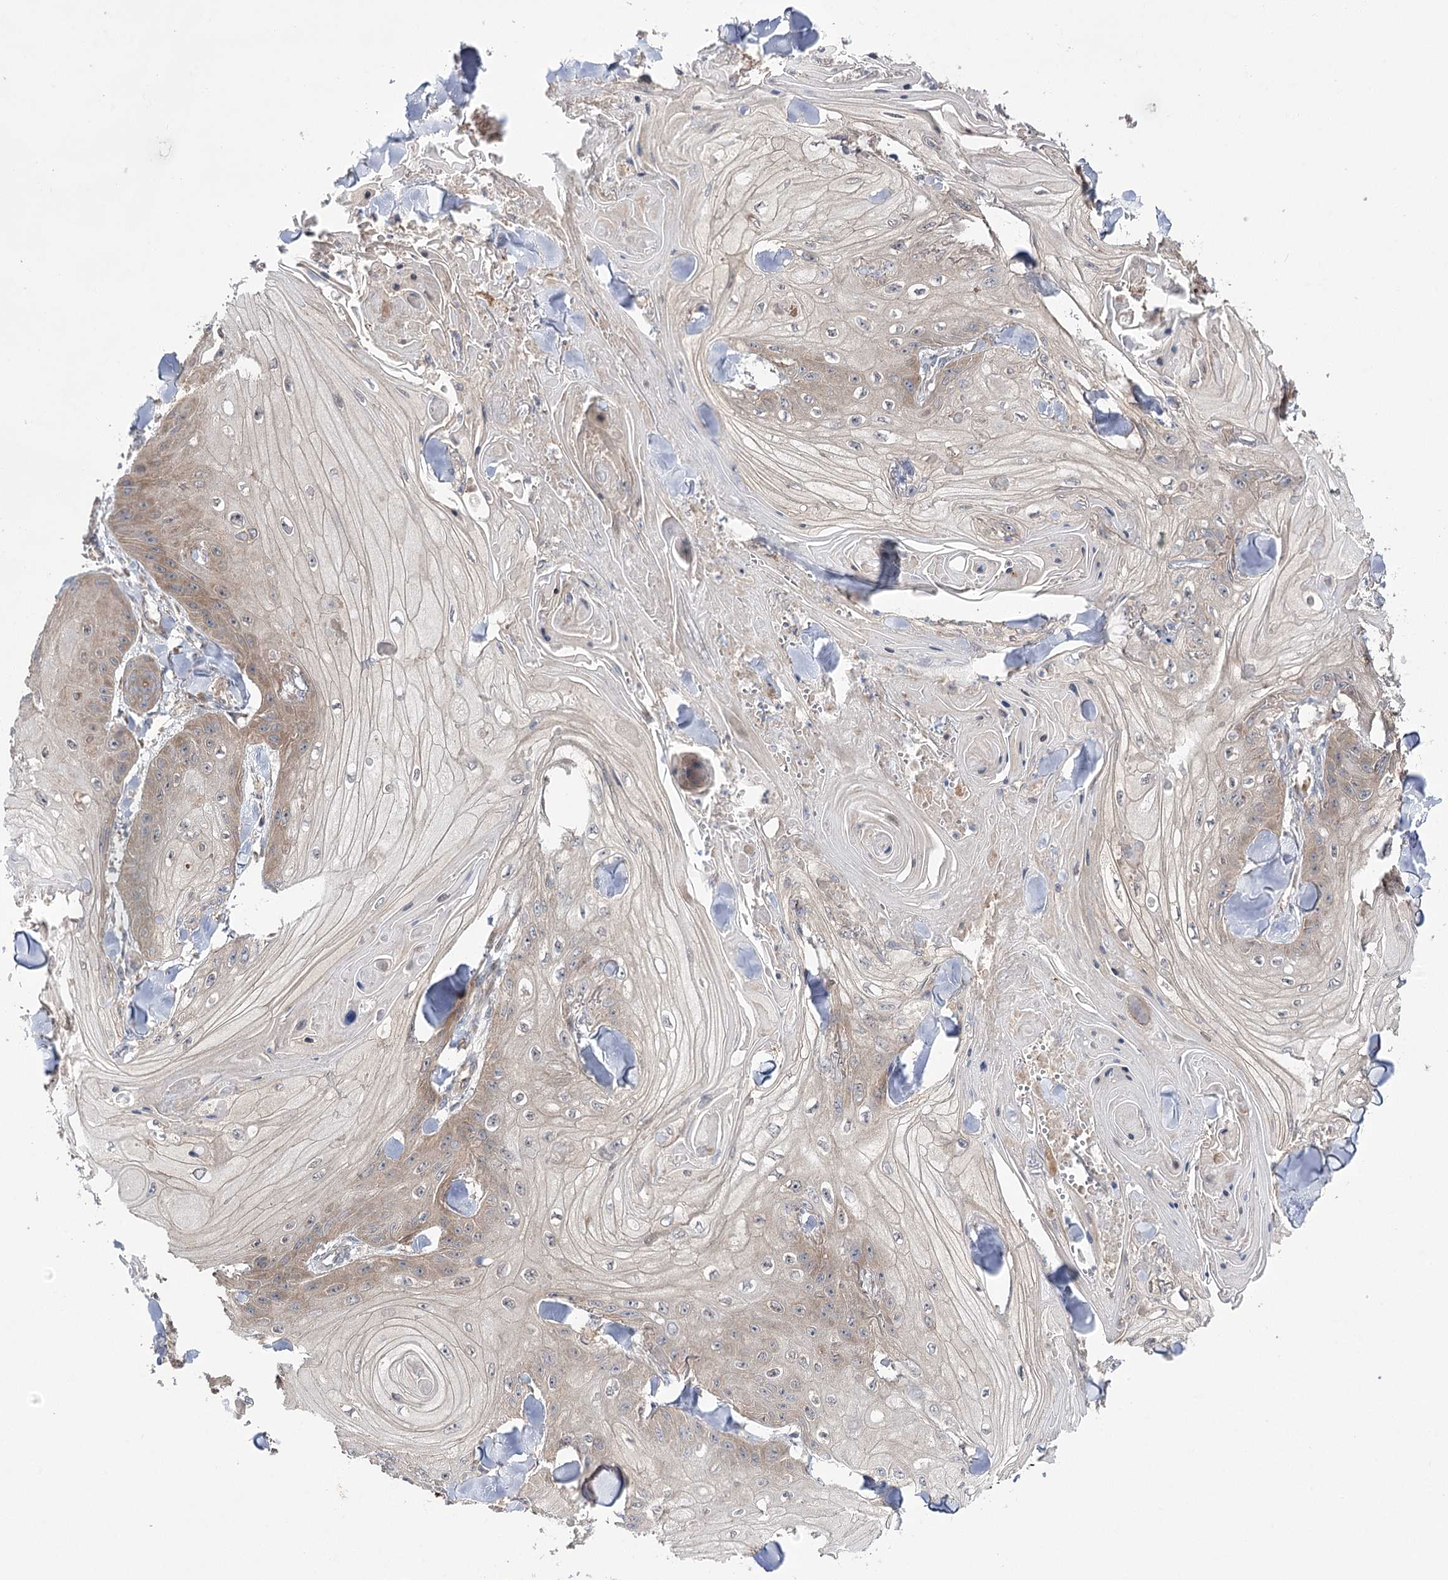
{"staining": {"intensity": "negative", "quantity": "none", "location": "none"}, "tissue": "skin cancer", "cell_type": "Tumor cells", "image_type": "cancer", "snomed": [{"axis": "morphology", "description": "Squamous cell carcinoma, NOS"}, {"axis": "topography", "description": "Skin"}], "caption": "Tumor cells show no significant expression in skin cancer.", "gene": "VPS37B", "patient": {"sex": "male", "age": 74}}